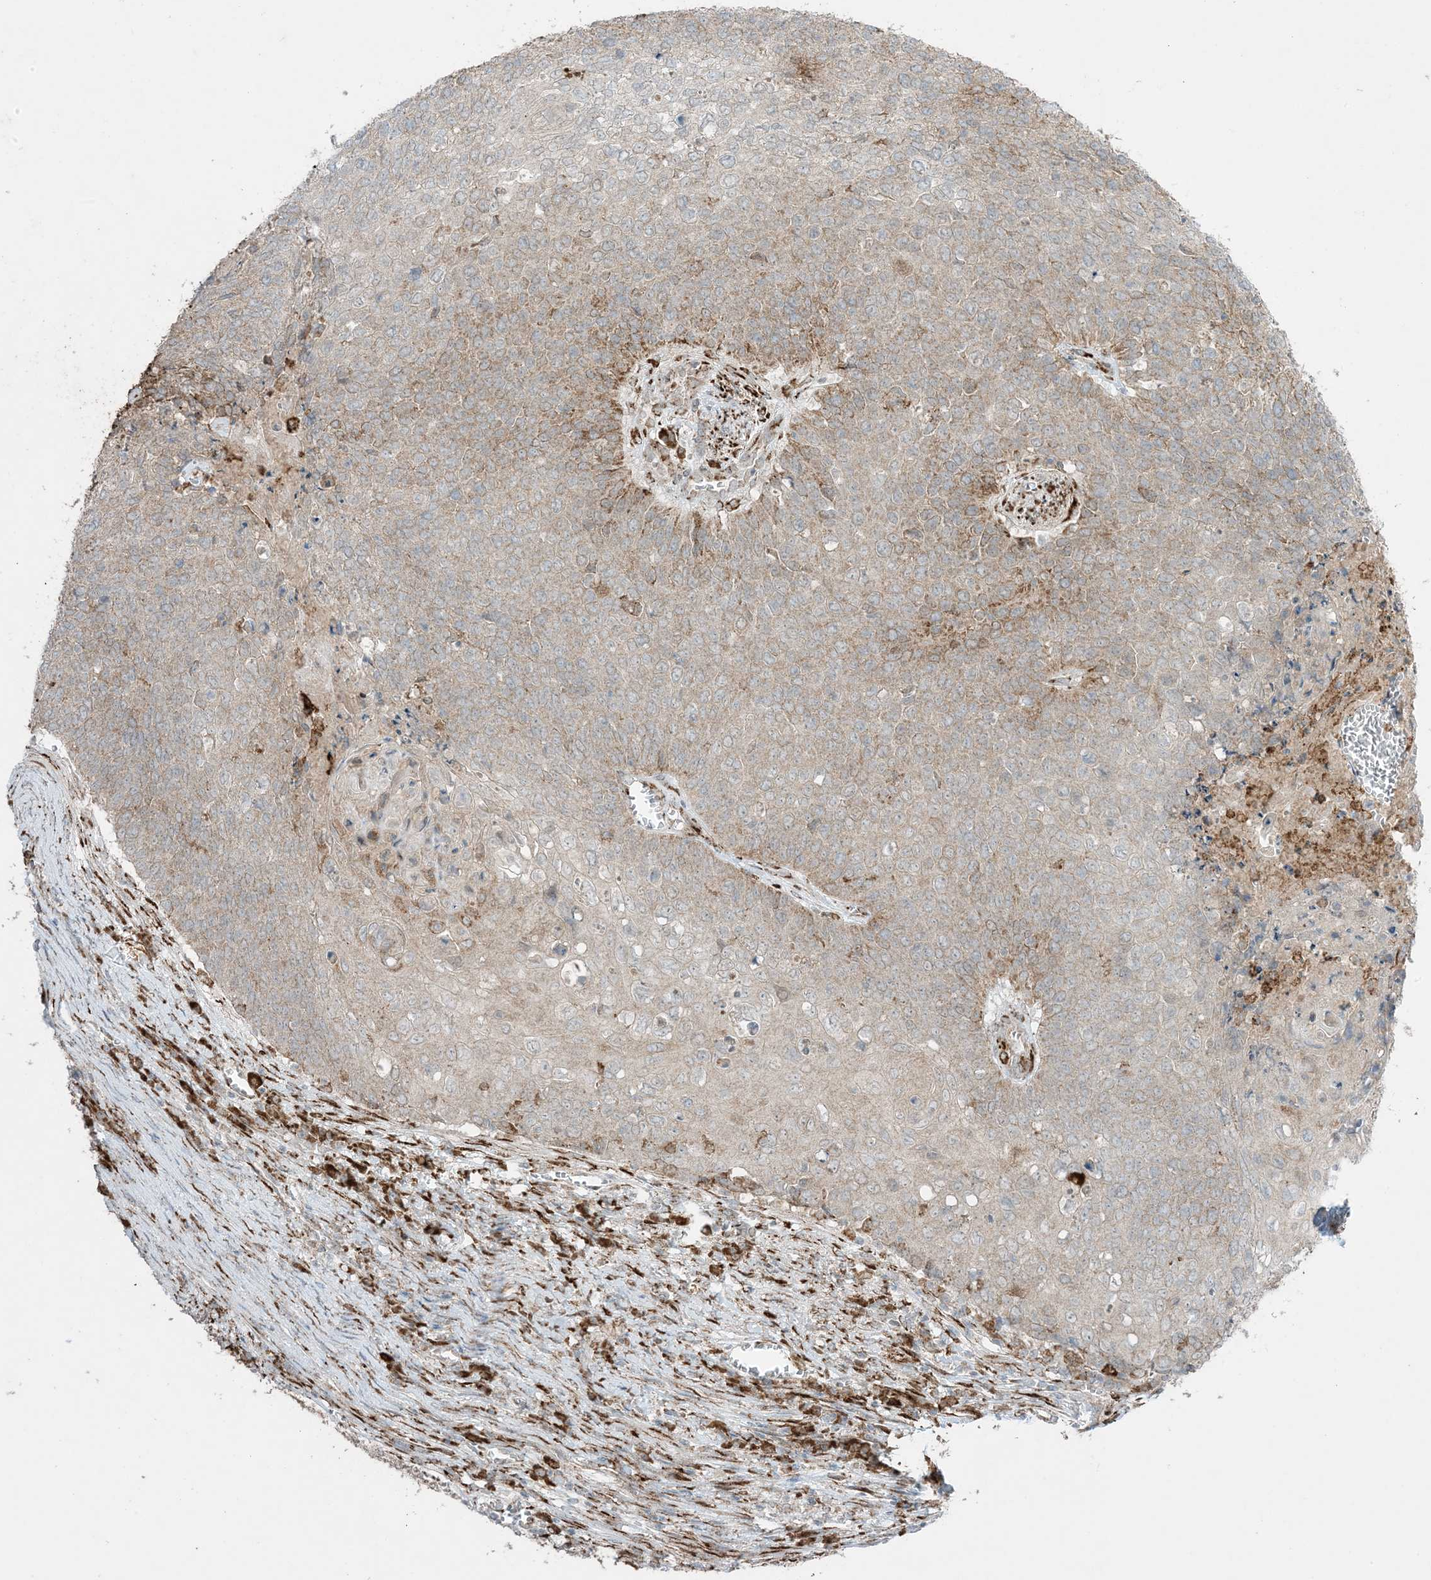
{"staining": {"intensity": "moderate", "quantity": "25%-75%", "location": "cytoplasmic/membranous"}, "tissue": "cervical cancer", "cell_type": "Tumor cells", "image_type": "cancer", "snomed": [{"axis": "morphology", "description": "Squamous cell carcinoma, NOS"}, {"axis": "topography", "description": "Cervix"}], "caption": "Immunohistochemical staining of cervical cancer (squamous cell carcinoma) exhibits medium levels of moderate cytoplasmic/membranous expression in approximately 25%-75% of tumor cells. (Stains: DAB in brown, nuclei in blue, Microscopy: brightfield microscopy at high magnification).", "gene": "ODC1", "patient": {"sex": "female", "age": 39}}